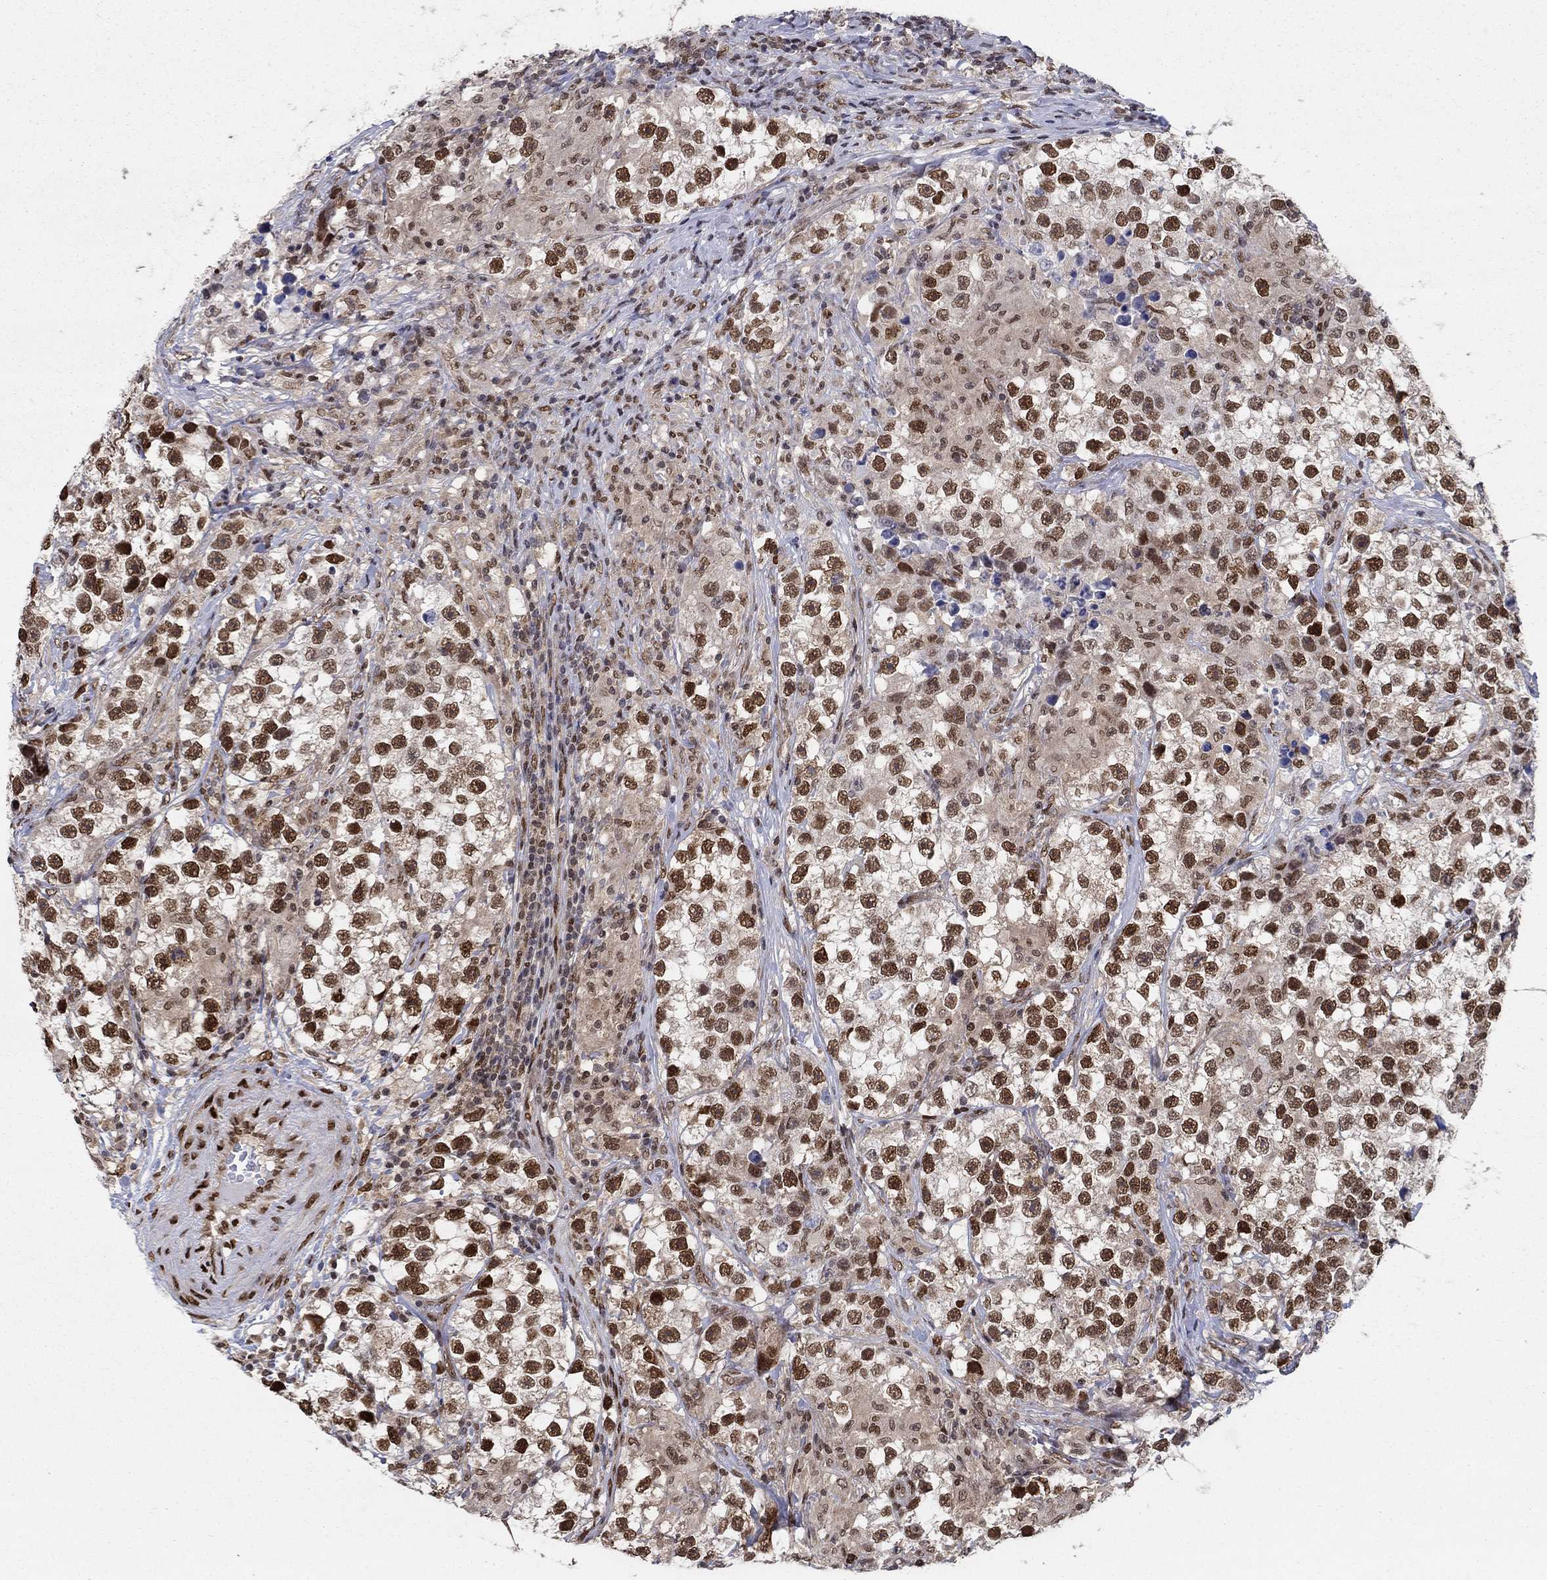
{"staining": {"intensity": "strong", "quantity": ">75%", "location": "nuclear"}, "tissue": "testis cancer", "cell_type": "Tumor cells", "image_type": "cancer", "snomed": [{"axis": "morphology", "description": "Seminoma, NOS"}, {"axis": "topography", "description": "Testis"}], "caption": "The image reveals immunohistochemical staining of testis cancer (seminoma). There is strong nuclear positivity is identified in about >75% of tumor cells. The protein of interest is shown in brown color, while the nuclei are stained blue.", "gene": "CENPE", "patient": {"sex": "male", "age": 46}}